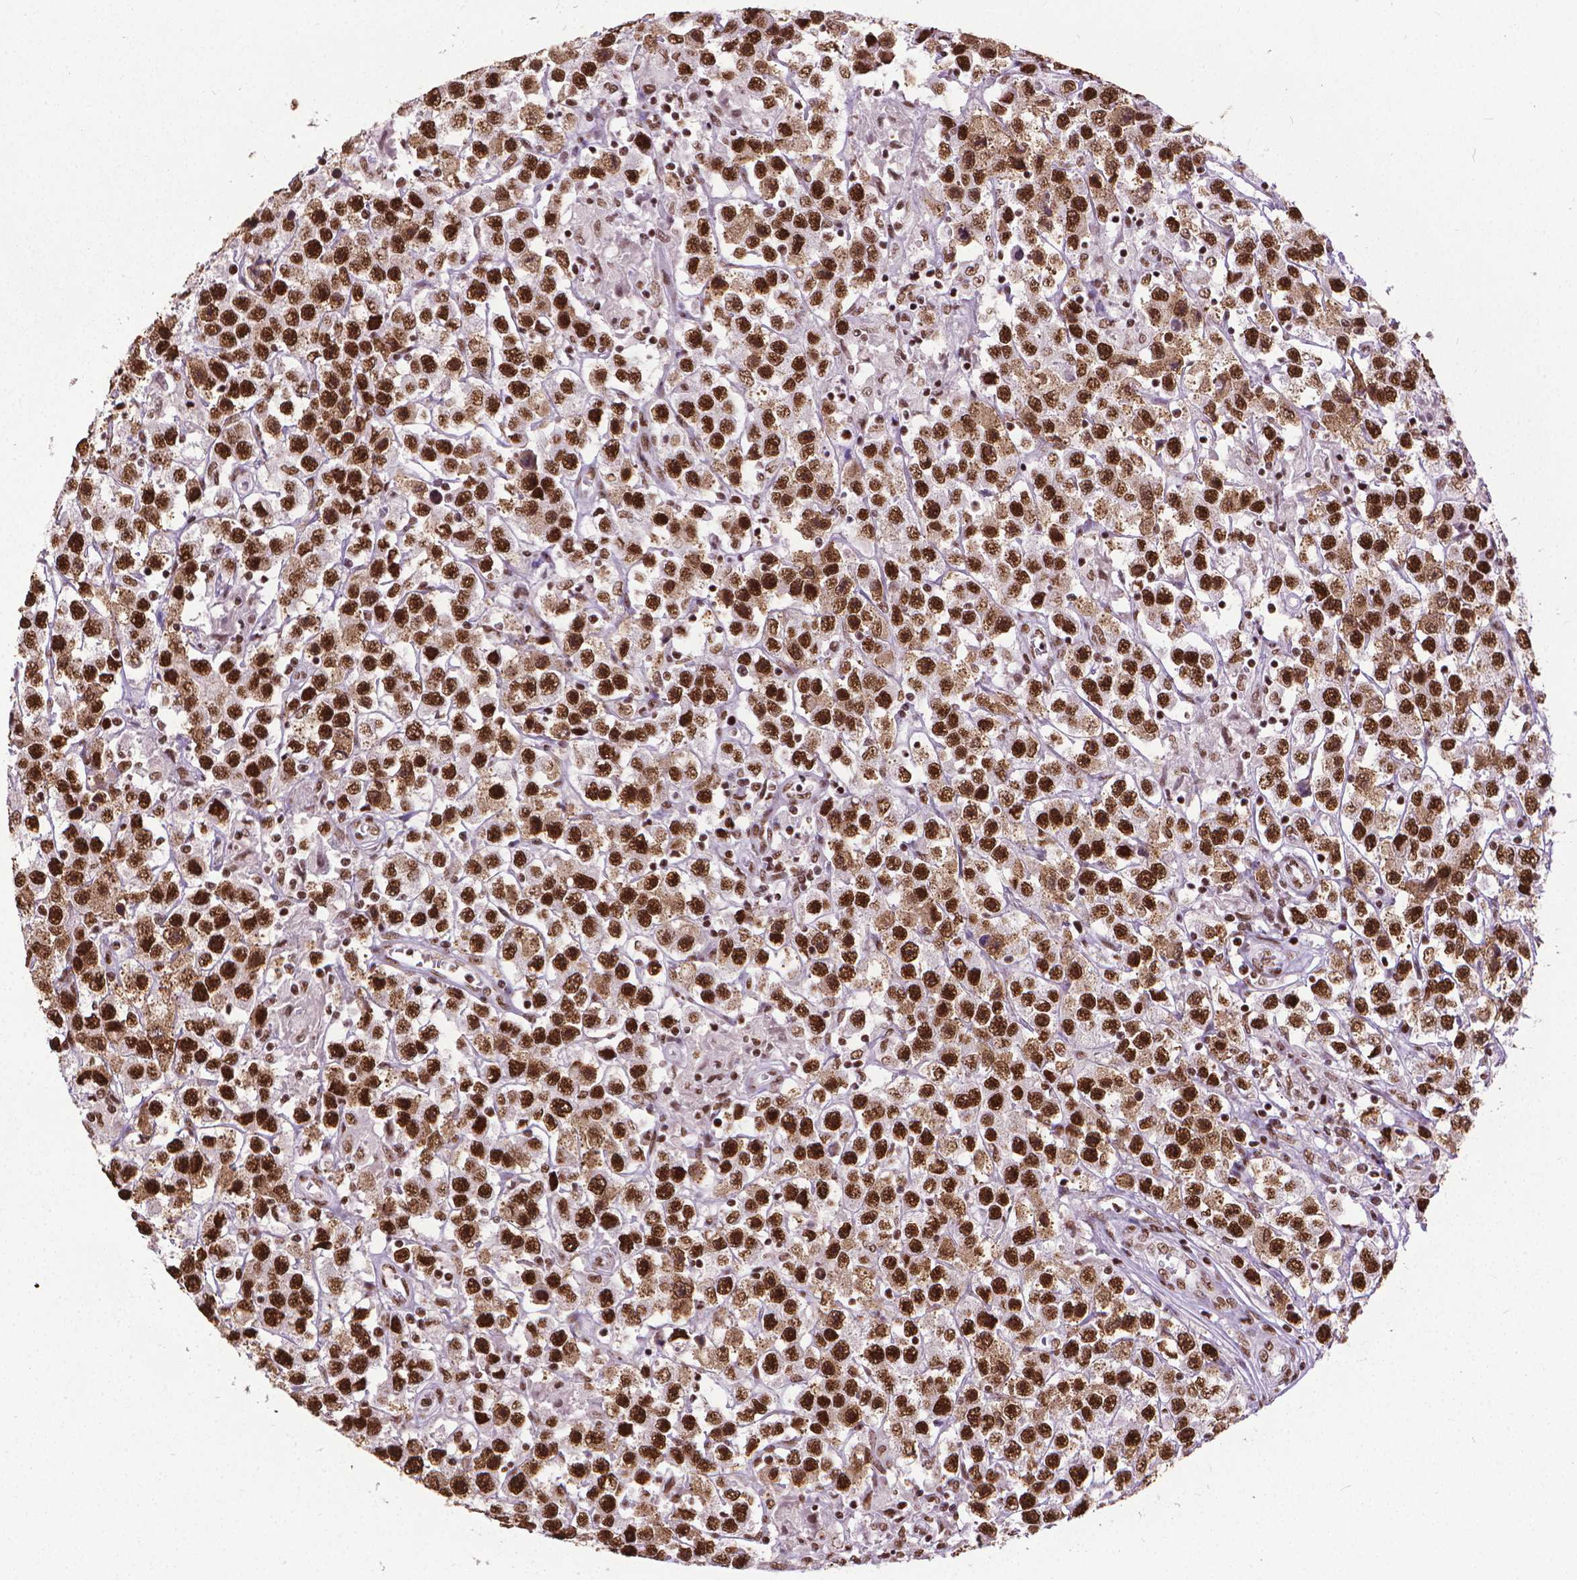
{"staining": {"intensity": "strong", "quantity": ">75%", "location": "nuclear"}, "tissue": "testis cancer", "cell_type": "Tumor cells", "image_type": "cancer", "snomed": [{"axis": "morphology", "description": "Seminoma, NOS"}, {"axis": "topography", "description": "Testis"}], "caption": "Protein staining exhibits strong nuclear expression in approximately >75% of tumor cells in seminoma (testis). Immunohistochemistry stains the protein in brown and the nuclei are stained blue.", "gene": "AKAP8", "patient": {"sex": "male", "age": 45}}